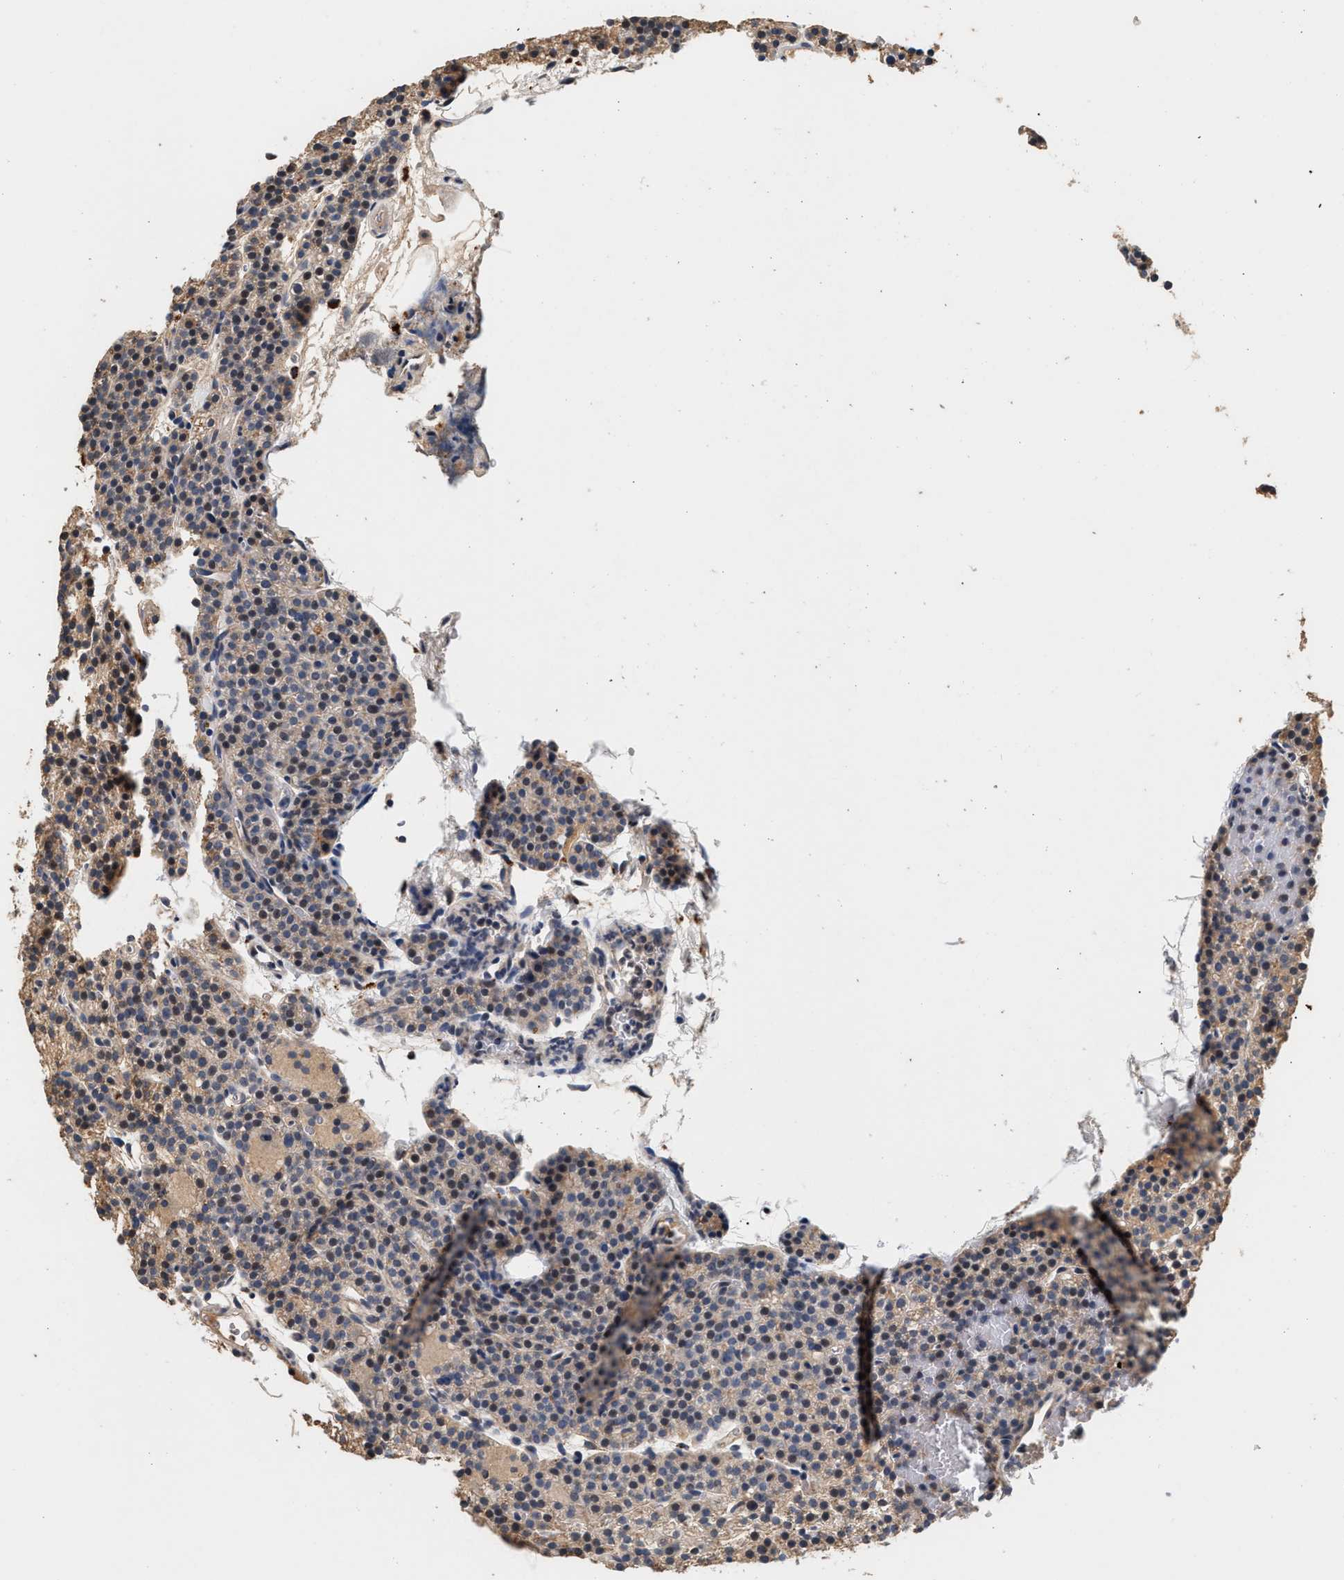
{"staining": {"intensity": "weak", "quantity": ">75%", "location": "cytoplasmic/membranous,nuclear"}, "tissue": "parathyroid gland", "cell_type": "Glandular cells", "image_type": "normal", "snomed": [{"axis": "morphology", "description": "Normal tissue, NOS"}, {"axis": "morphology", "description": "Adenoma, NOS"}, {"axis": "topography", "description": "Parathyroid gland"}], "caption": "There is low levels of weak cytoplasmic/membranous,nuclear staining in glandular cells of benign parathyroid gland, as demonstrated by immunohistochemical staining (brown color).", "gene": "PTGR3", "patient": {"sex": "female", "age": 74}}